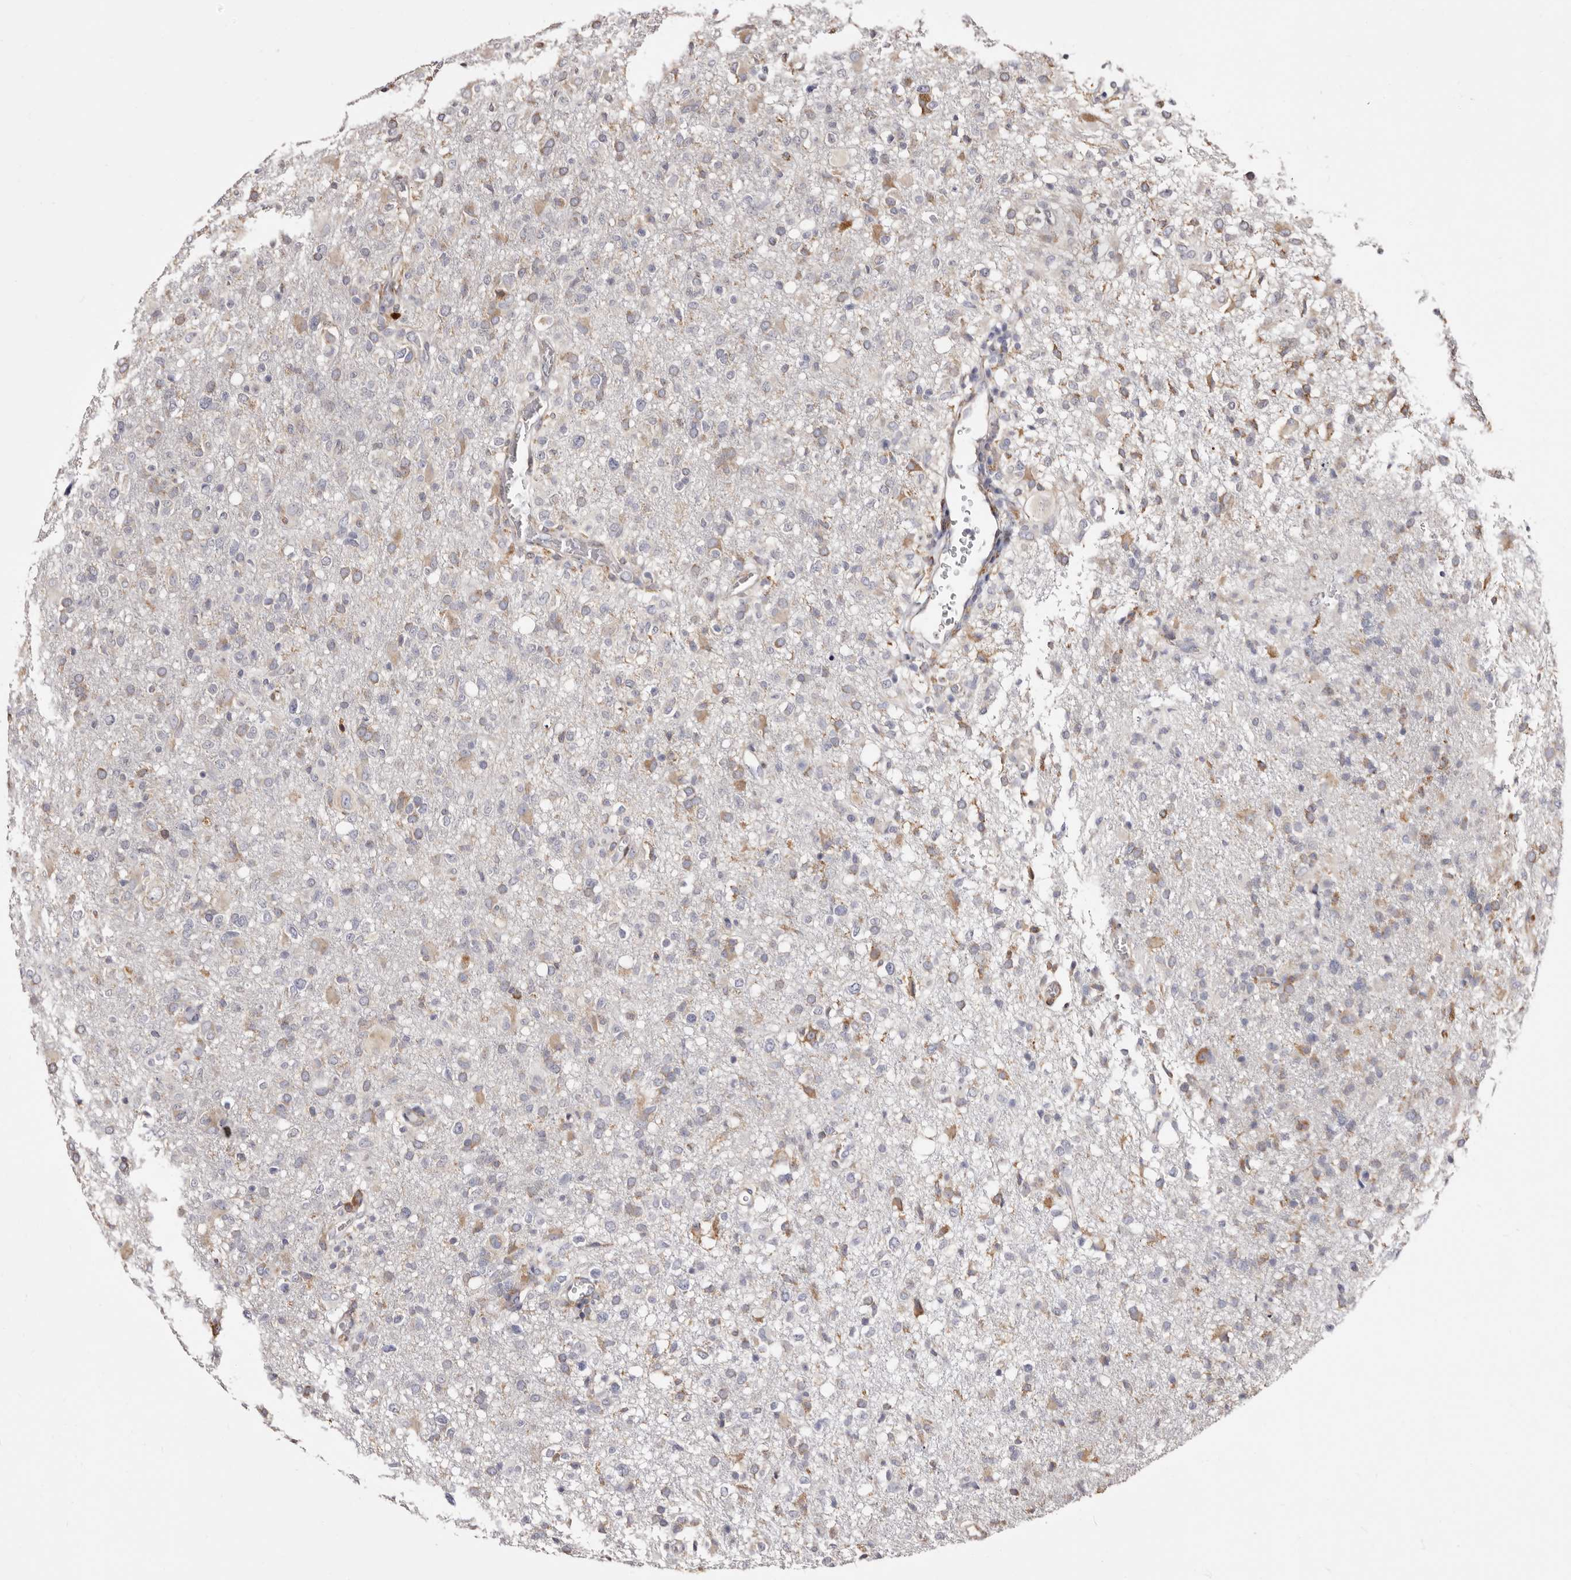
{"staining": {"intensity": "moderate", "quantity": "25%-75%", "location": "cytoplasmic/membranous"}, "tissue": "glioma", "cell_type": "Tumor cells", "image_type": "cancer", "snomed": [{"axis": "morphology", "description": "Glioma, malignant, High grade"}, {"axis": "topography", "description": "Brain"}], "caption": "Protein expression analysis of glioma reveals moderate cytoplasmic/membranous positivity in about 25%-75% of tumor cells. The protein is shown in brown color, while the nuclei are stained blue.", "gene": "ACBD6", "patient": {"sex": "female", "age": 57}}